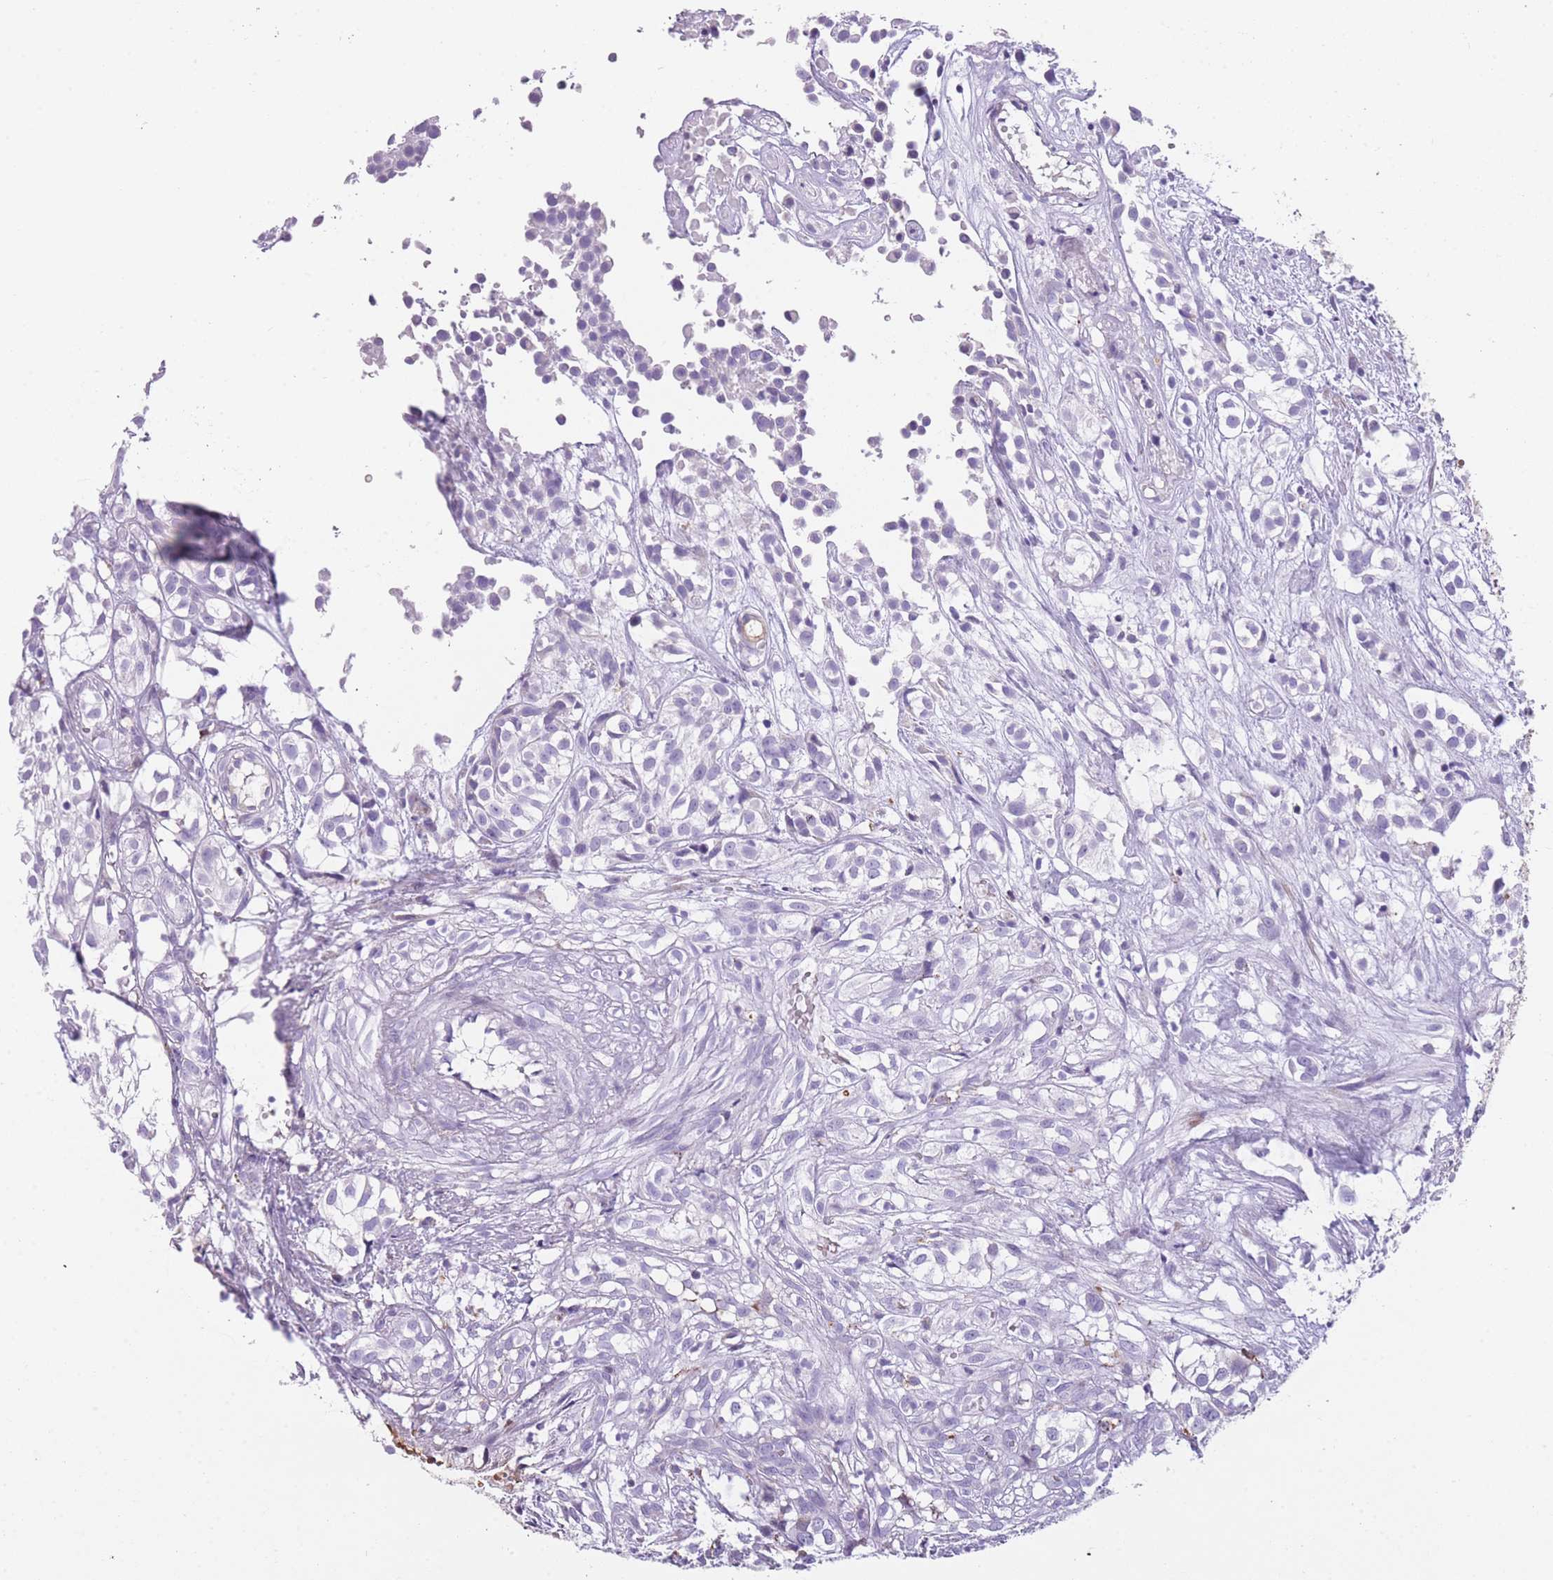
{"staining": {"intensity": "negative", "quantity": "none", "location": "none"}, "tissue": "urothelial cancer", "cell_type": "Tumor cells", "image_type": "cancer", "snomed": [{"axis": "morphology", "description": "Urothelial carcinoma, High grade"}, {"axis": "topography", "description": "Urinary bladder"}], "caption": "Immunohistochemistry (IHC) histopathology image of human urothelial cancer stained for a protein (brown), which shows no expression in tumor cells. Nuclei are stained in blue.", "gene": "GNAT1", "patient": {"sex": "male", "age": 56}}